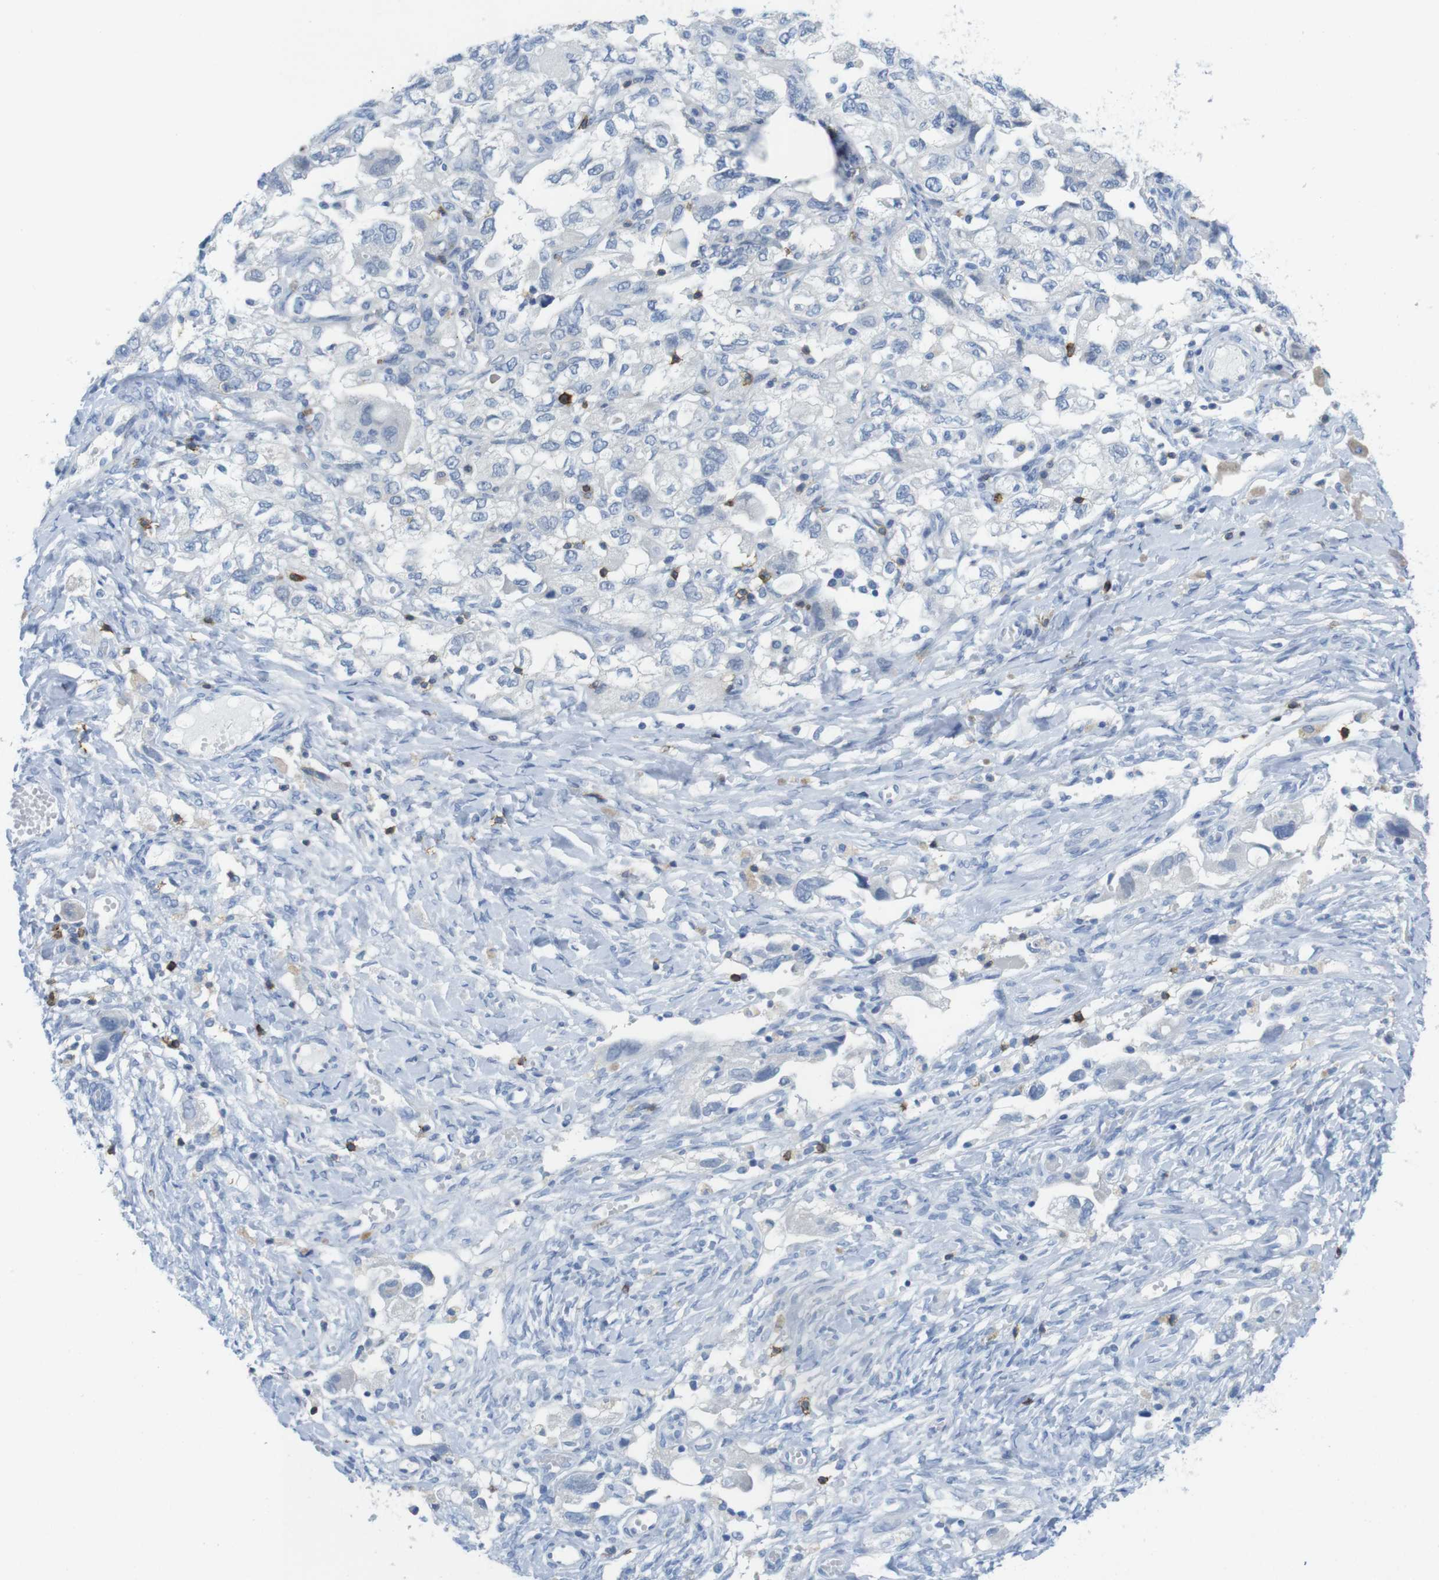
{"staining": {"intensity": "negative", "quantity": "none", "location": "none"}, "tissue": "ovarian cancer", "cell_type": "Tumor cells", "image_type": "cancer", "snomed": [{"axis": "morphology", "description": "Carcinoma, NOS"}, {"axis": "morphology", "description": "Cystadenocarcinoma, serous, NOS"}, {"axis": "topography", "description": "Ovary"}], "caption": "IHC photomicrograph of neoplastic tissue: human ovarian carcinoma stained with DAB reveals no significant protein positivity in tumor cells. (DAB (3,3'-diaminobenzidine) immunohistochemistry, high magnification).", "gene": "CD5", "patient": {"sex": "female", "age": 69}}